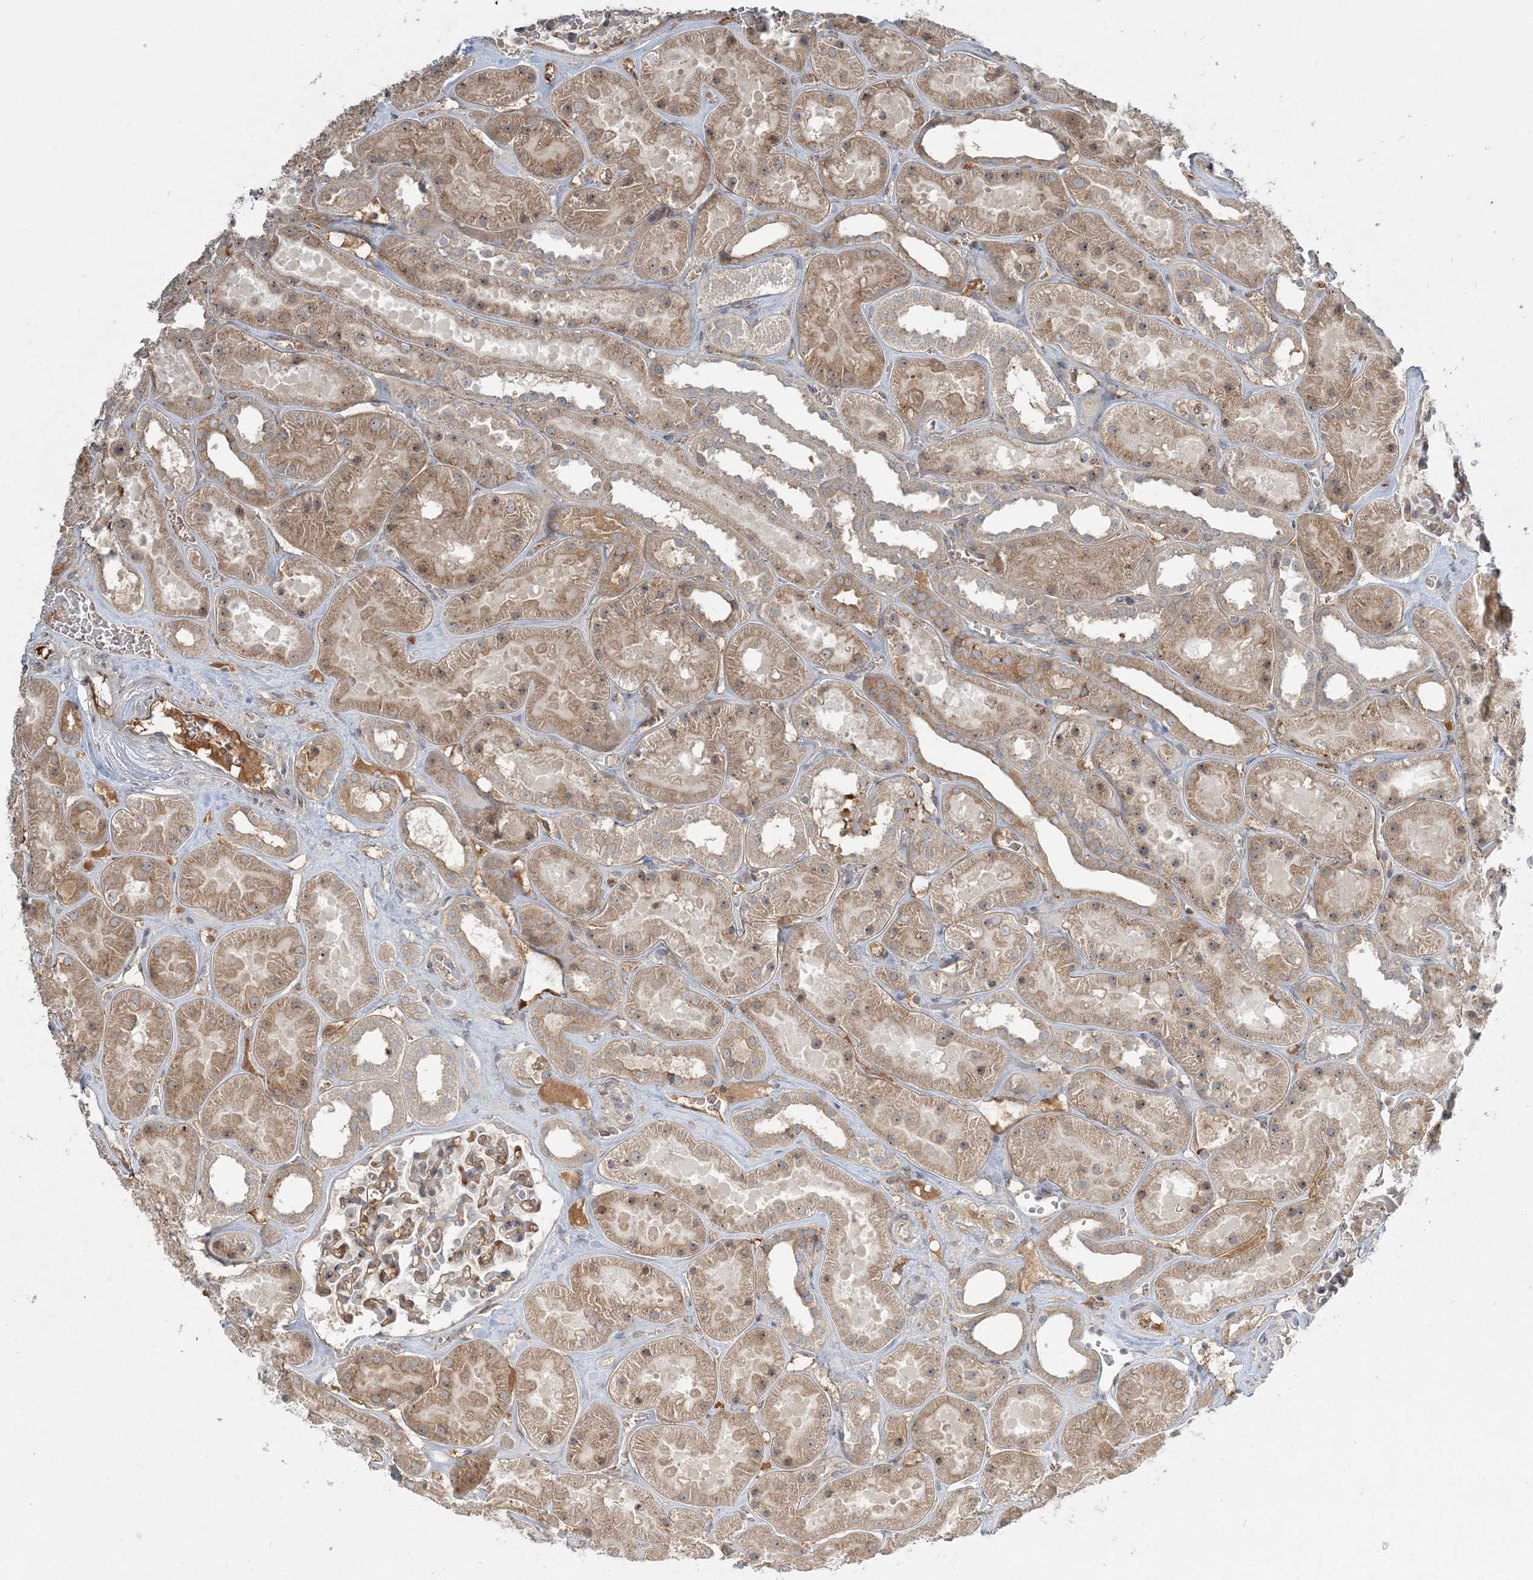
{"staining": {"intensity": "moderate", "quantity": "25%-75%", "location": "cytoplasmic/membranous"}, "tissue": "kidney", "cell_type": "Cells in glomeruli", "image_type": "normal", "snomed": [{"axis": "morphology", "description": "Normal tissue, NOS"}, {"axis": "topography", "description": "Kidney"}], "caption": "There is medium levels of moderate cytoplasmic/membranous expression in cells in glomeruli of normal kidney, as demonstrated by immunohistochemical staining (brown color).", "gene": "AP1AR", "patient": {"sex": "female", "age": 41}}